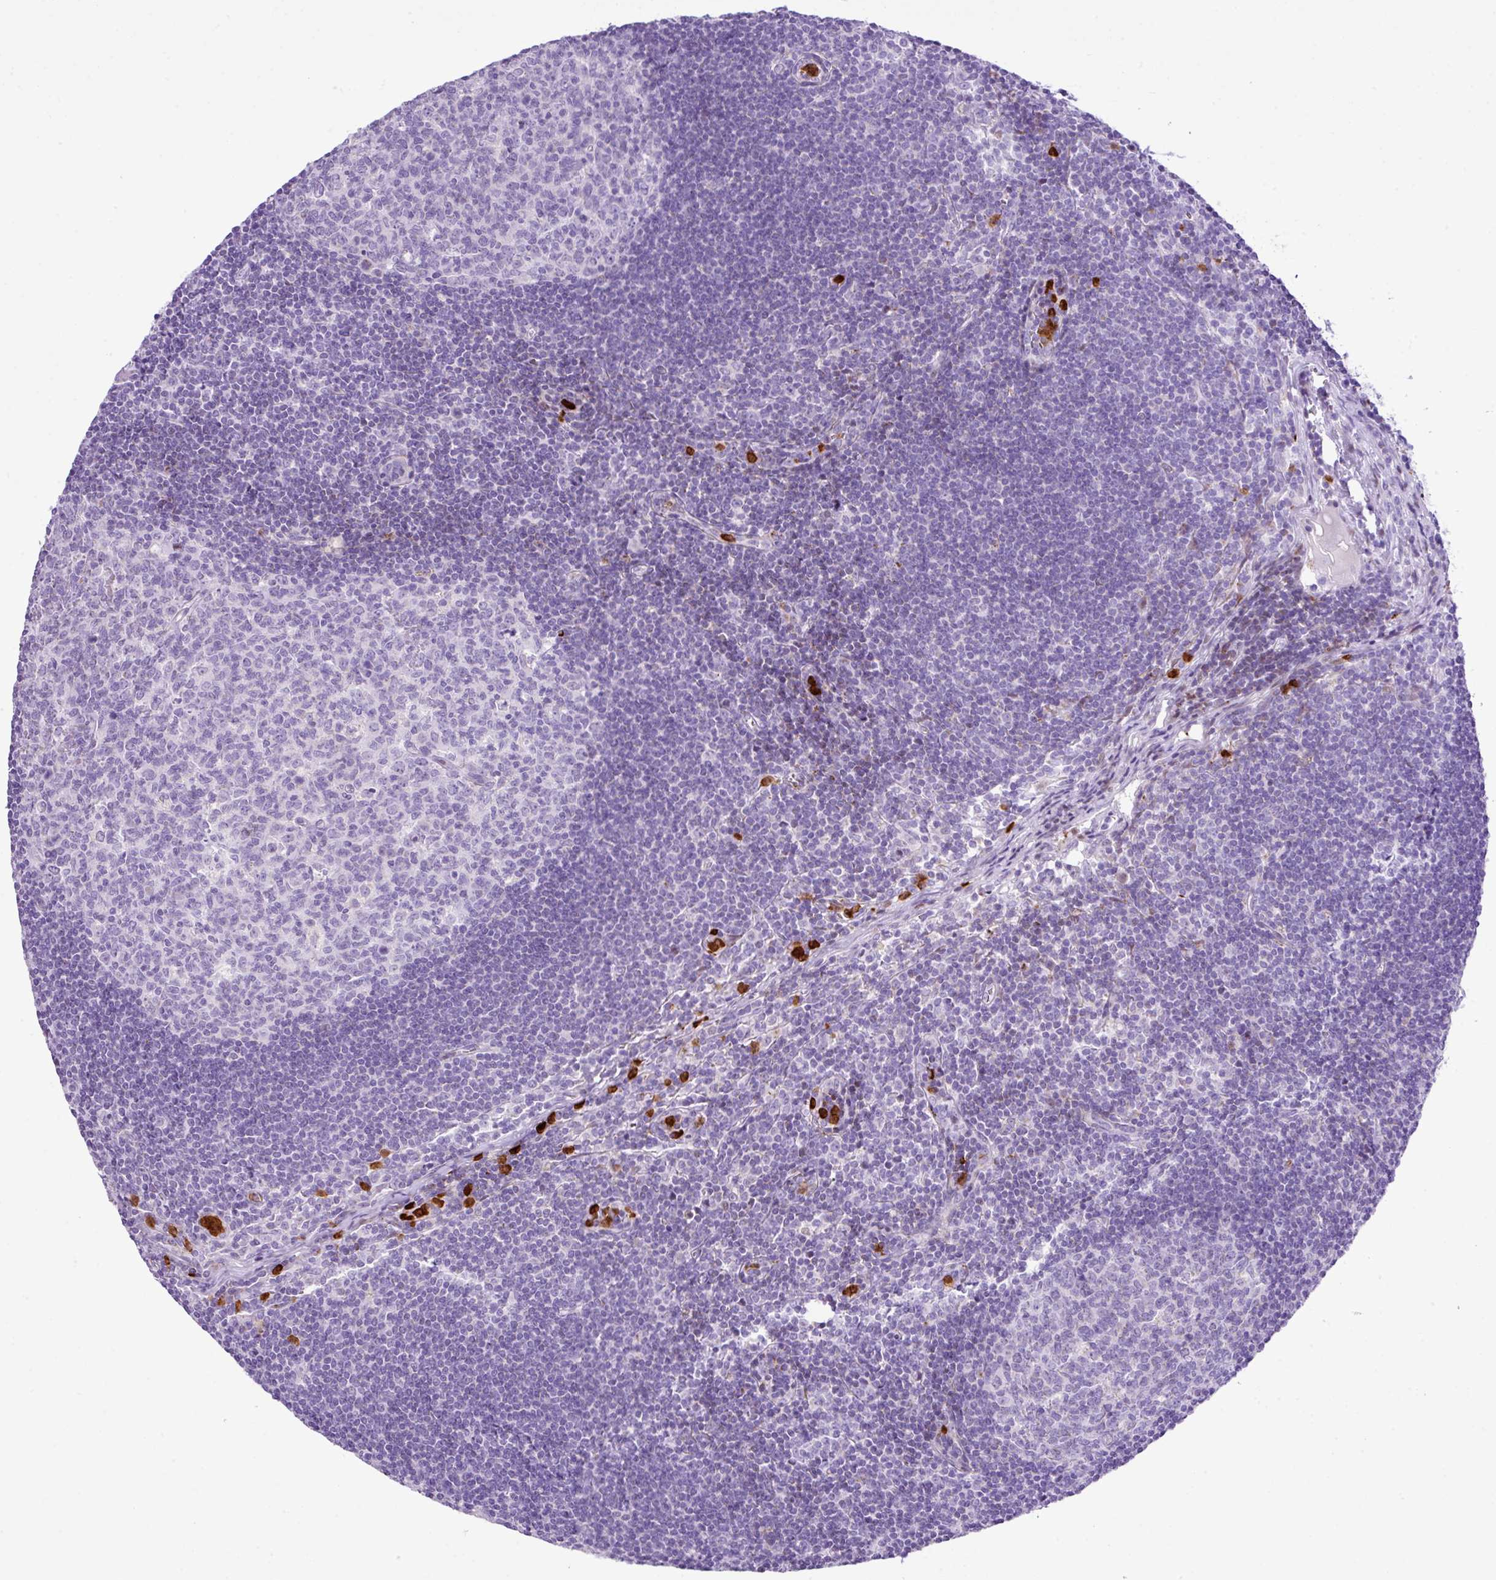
{"staining": {"intensity": "negative", "quantity": "none", "location": "none"}, "tissue": "lymph node", "cell_type": "Germinal center cells", "image_type": "normal", "snomed": [{"axis": "morphology", "description": "Normal tissue, NOS"}, {"axis": "topography", "description": "Lymph node"}], "caption": "An image of human lymph node is negative for staining in germinal center cells. Nuclei are stained in blue.", "gene": "RCAN2", "patient": {"sex": "female", "age": 29}}